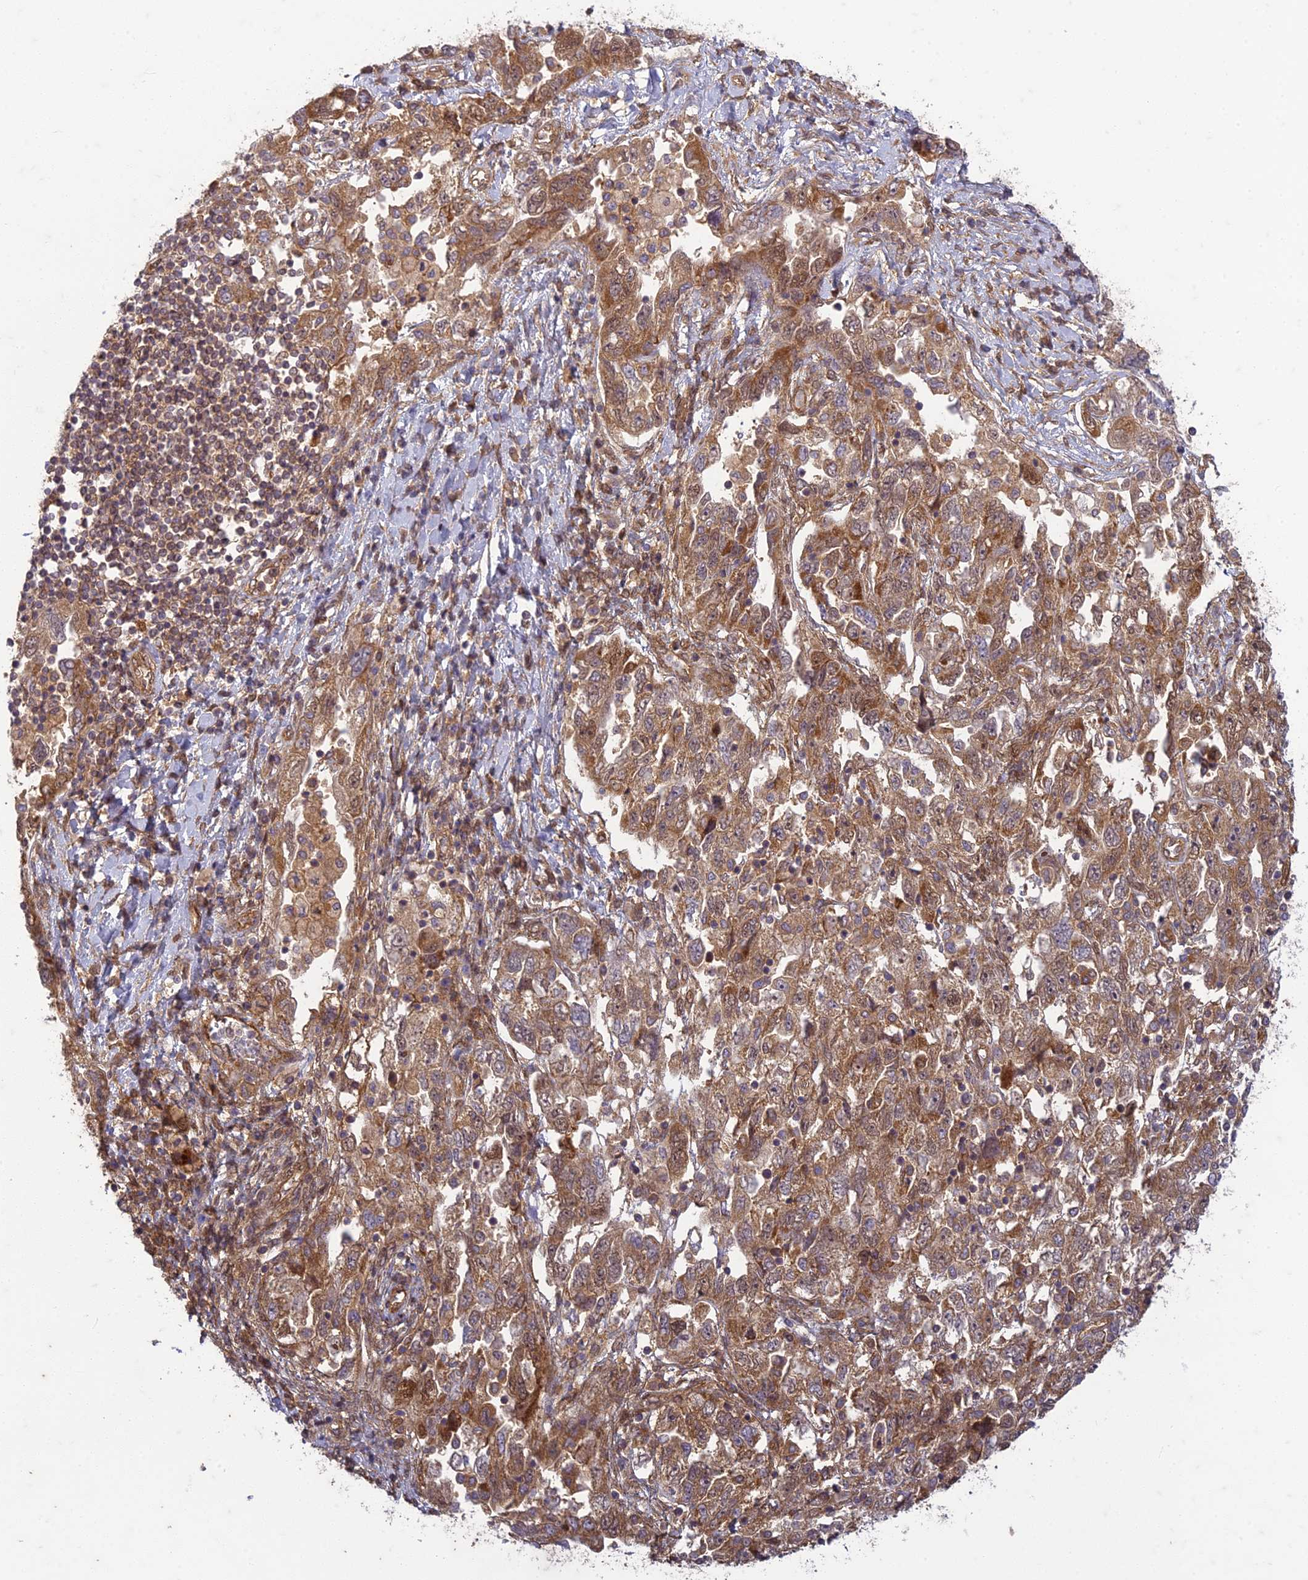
{"staining": {"intensity": "moderate", "quantity": ">75%", "location": "cytoplasmic/membranous"}, "tissue": "ovarian cancer", "cell_type": "Tumor cells", "image_type": "cancer", "snomed": [{"axis": "morphology", "description": "Carcinoma, NOS"}, {"axis": "morphology", "description": "Cystadenocarcinoma, serous, NOS"}, {"axis": "topography", "description": "Ovary"}], "caption": "This image displays ovarian cancer (carcinoma) stained with IHC to label a protein in brown. The cytoplasmic/membranous of tumor cells show moderate positivity for the protein. Nuclei are counter-stained blue.", "gene": "TCF25", "patient": {"sex": "female", "age": 69}}